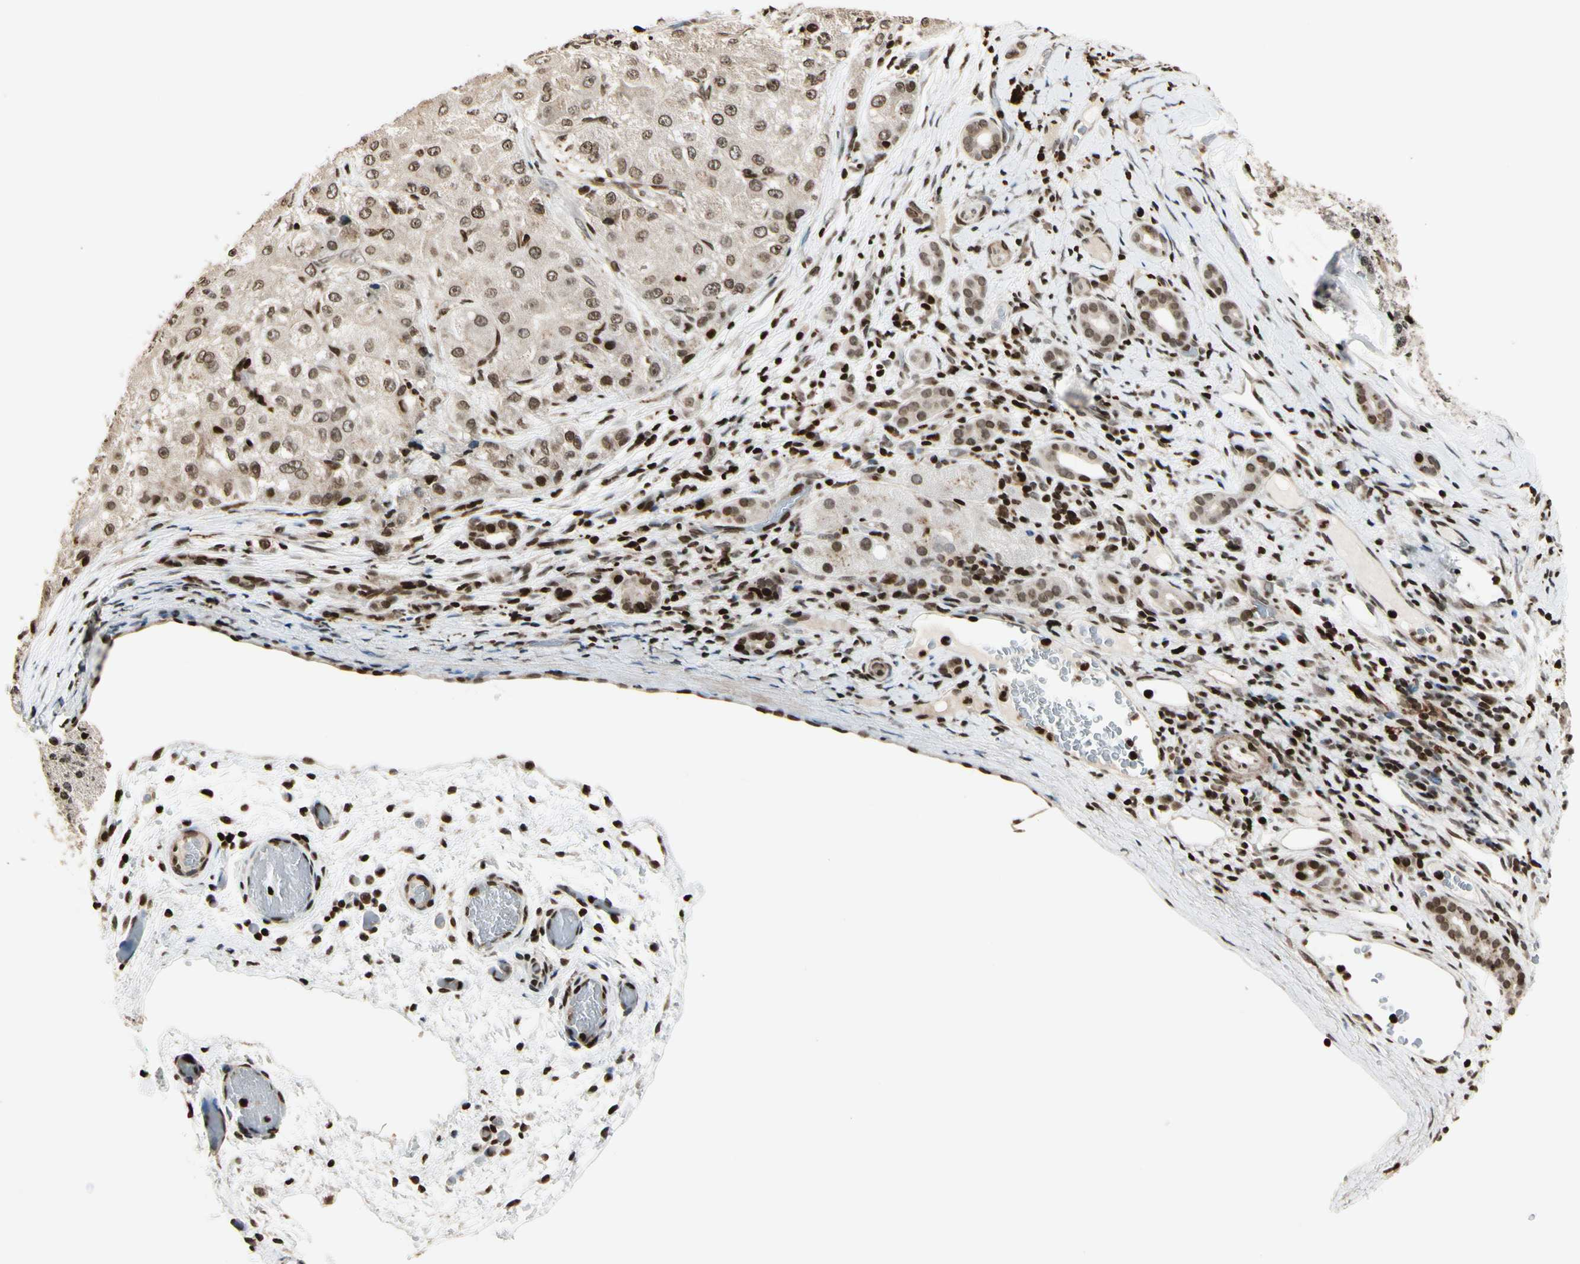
{"staining": {"intensity": "weak", "quantity": ">75%", "location": "cytoplasmic/membranous,nuclear"}, "tissue": "liver cancer", "cell_type": "Tumor cells", "image_type": "cancer", "snomed": [{"axis": "morphology", "description": "Carcinoma, Hepatocellular, NOS"}, {"axis": "topography", "description": "Liver"}], "caption": "The histopathology image shows a brown stain indicating the presence of a protein in the cytoplasmic/membranous and nuclear of tumor cells in hepatocellular carcinoma (liver).", "gene": "TSHZ3", "patient": {"sex": "male", "age": 80}}